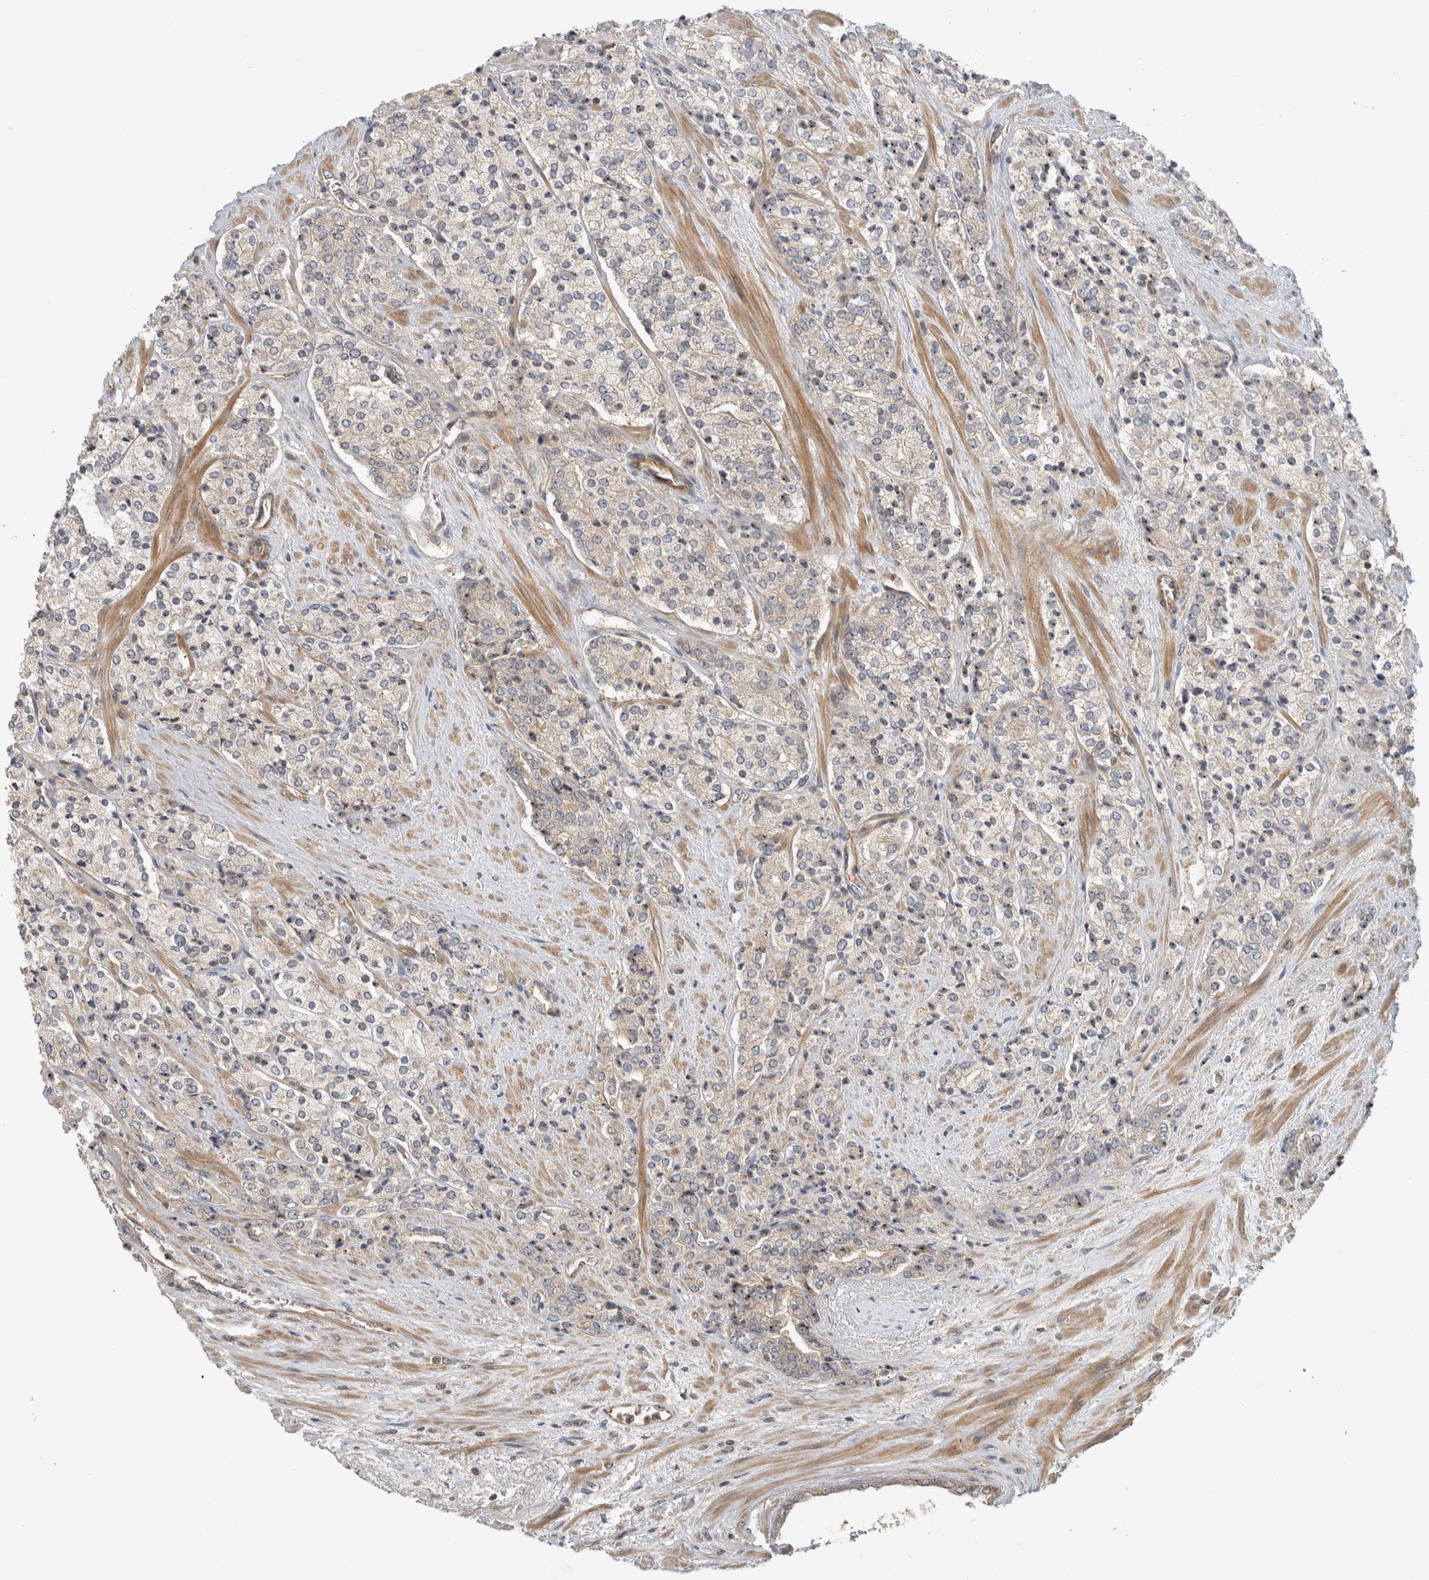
{"staining": {"intensity": "weak", "quantity": "<25%", "location": "cytoplasmic/membranous"}, "tissue": "prostate cancer", "cell_type": "Tumor cells", "image_type": "cancer", "snomed": [{"axis": "morphology", "description": "Adenocarcinoma, High grade"}, {"axis": "topography", "description": "Prostate"}], "caption": "An image of prostate cancer (adenocarcinoma (high-grade)) stained for a protein demonstrates no brown staining in tumor cells.", "gene": "WASF2", "patient": {"sex": "male", "age": 71}}